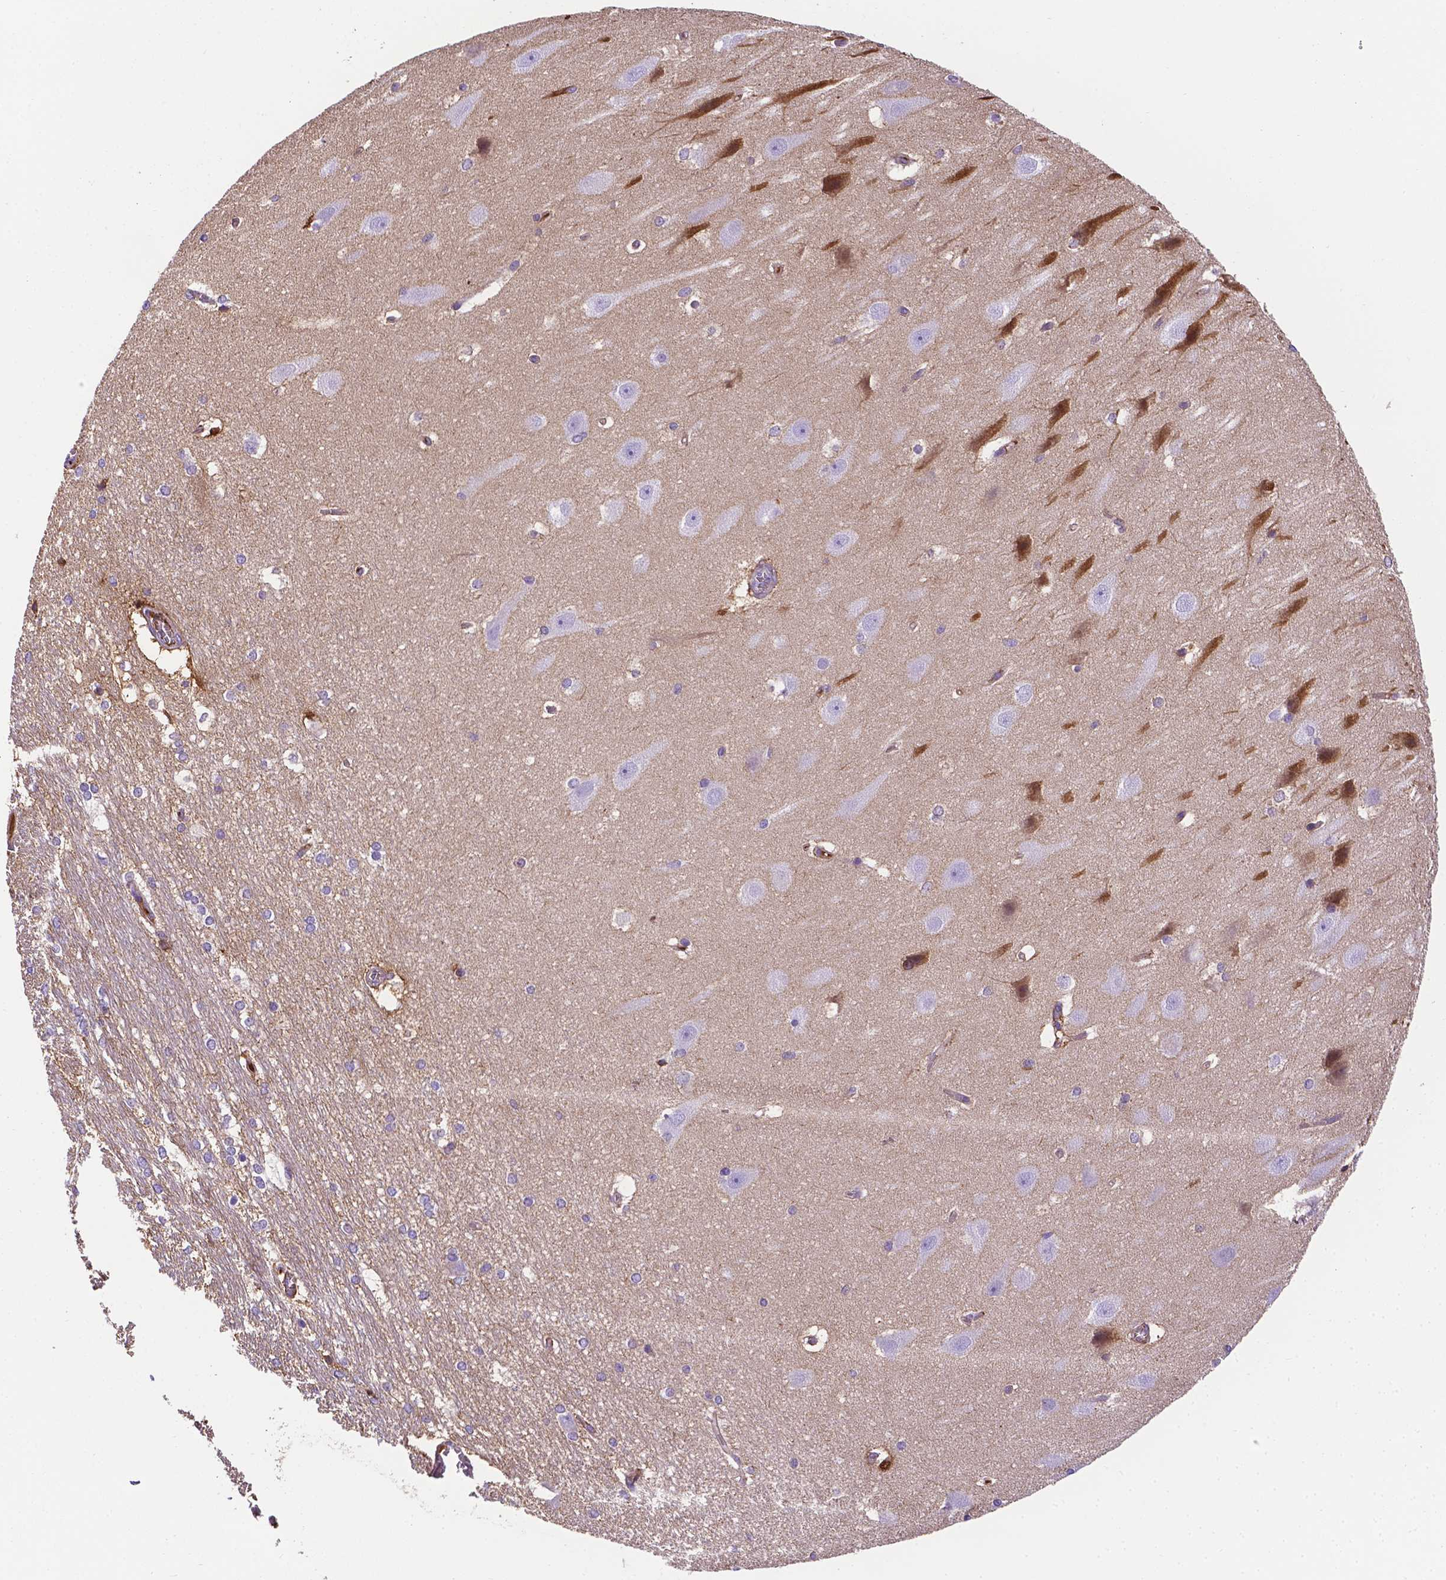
{"staining": {"intensity": "strong", "quantity": "<25%", "location": "cytoplasmic/membranous,nuclear"}, "tissue": "hippocampus", "cell_type": "Glial cells", "image_type": "normal", "snomed": [{"axis": "morphology", "description": "Normal tissue, NOS"}, {"axis": "topography", "description": "Cerebral cortex"}, {"axis": "topography", "description": "Hippocampus"}], "caption": "The histopathology image reveals a brown stain indicating the presence of a protein in the cytoplasmic/membranous,nuclear of glial cells in hippocampus. The staining was performed using DAB, with brown indicating positive protein expression. Nuclei are stained blue with hematoxylin.", "gene": "APOE", "patient": {"sex": "female", "age": 19}}